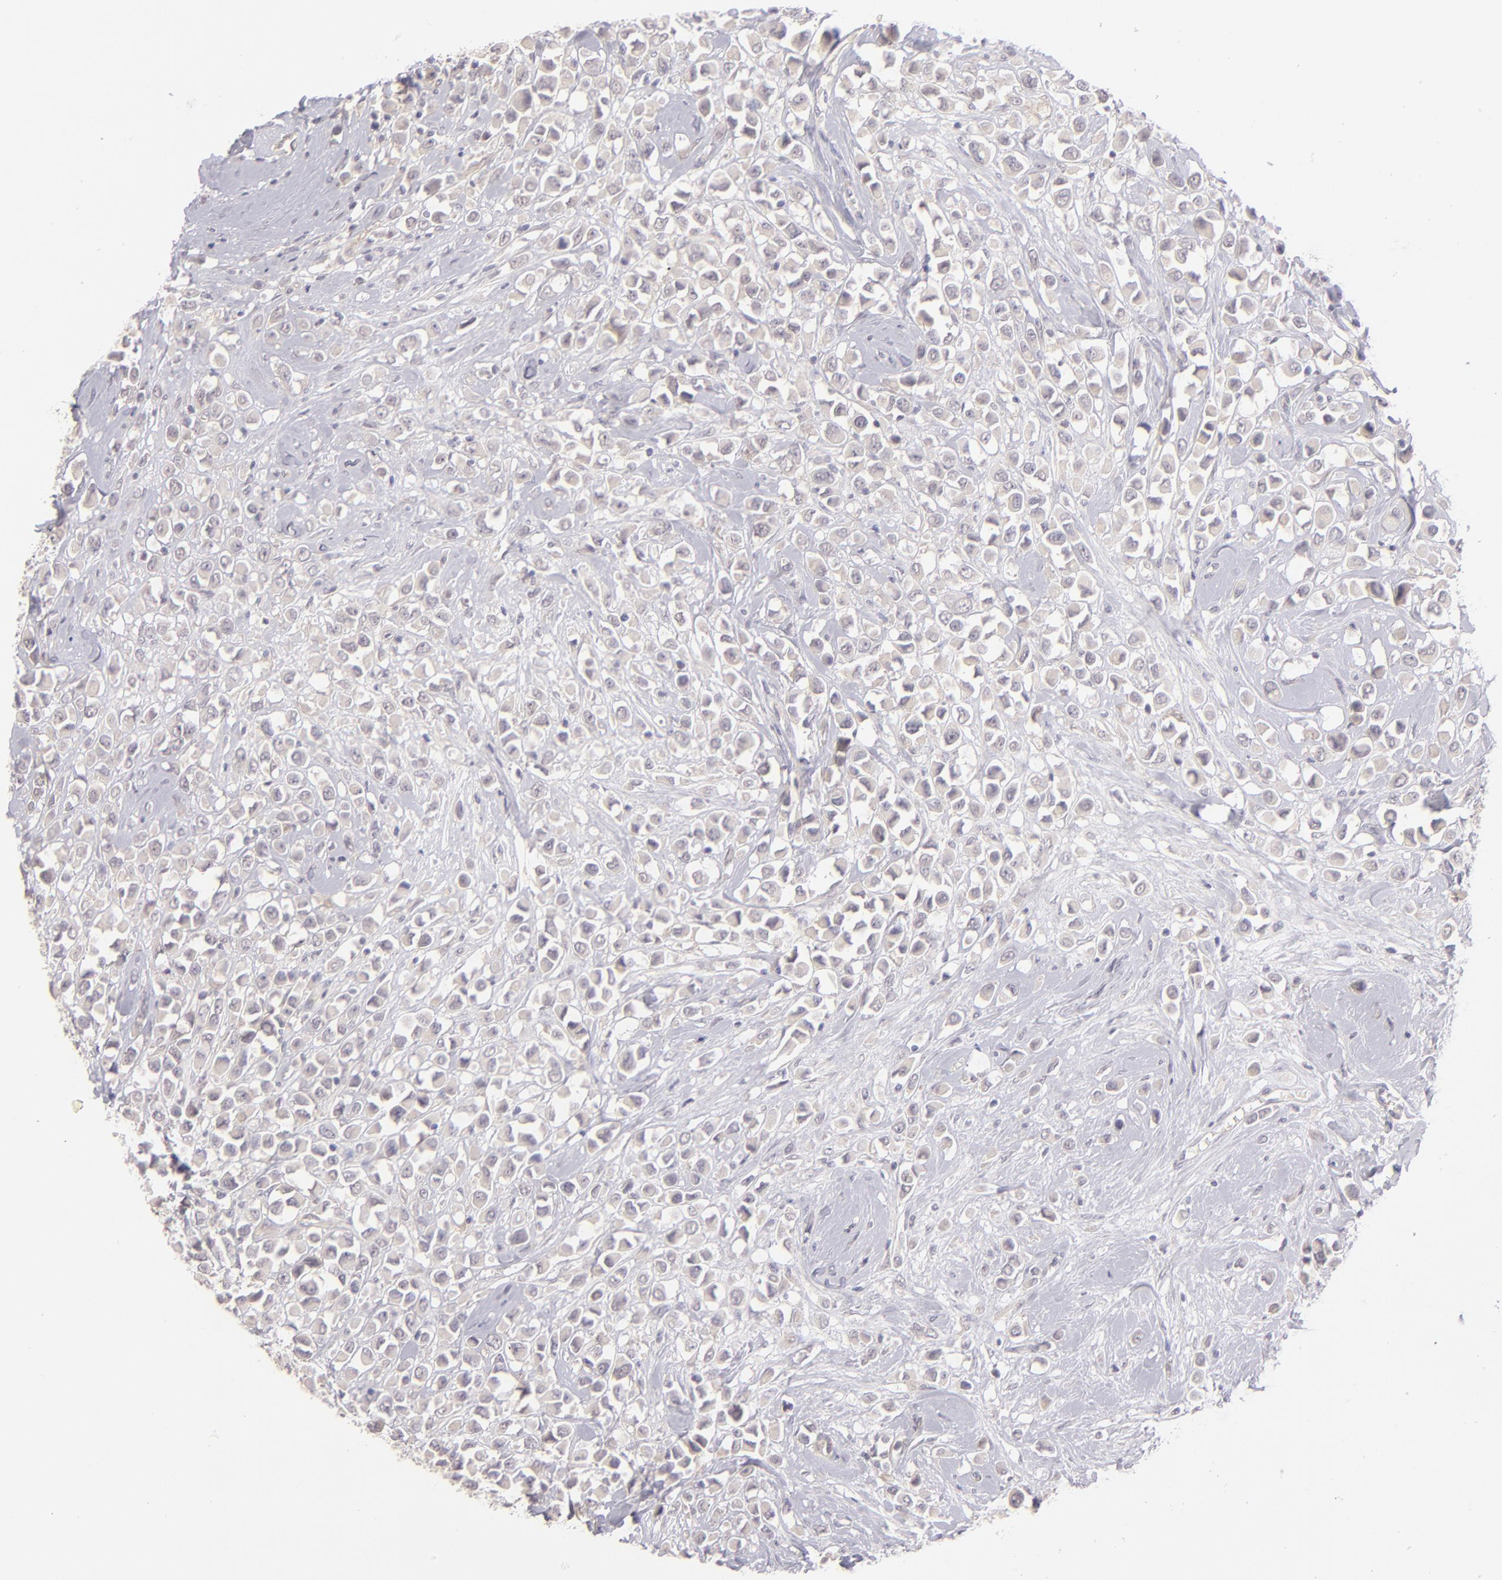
{"staining": {"intensity": "weak", "quantity": "<25%", "location": "cytoplasmic/membranous"}, "tissue": "breast cancer", "cell_type": "Tumor cells", "image_type": "cancer", "snomed": [{"axis": "morphology", "description": "Duct carcinoma"}, {"axis": "topography", "description": "Breast"}], "caption": "Tumor cells show no significant positivity in invasive ductal carcinoma (breast).", "gene": "THBD", "patient": {"sex": "female", "age": 61}}